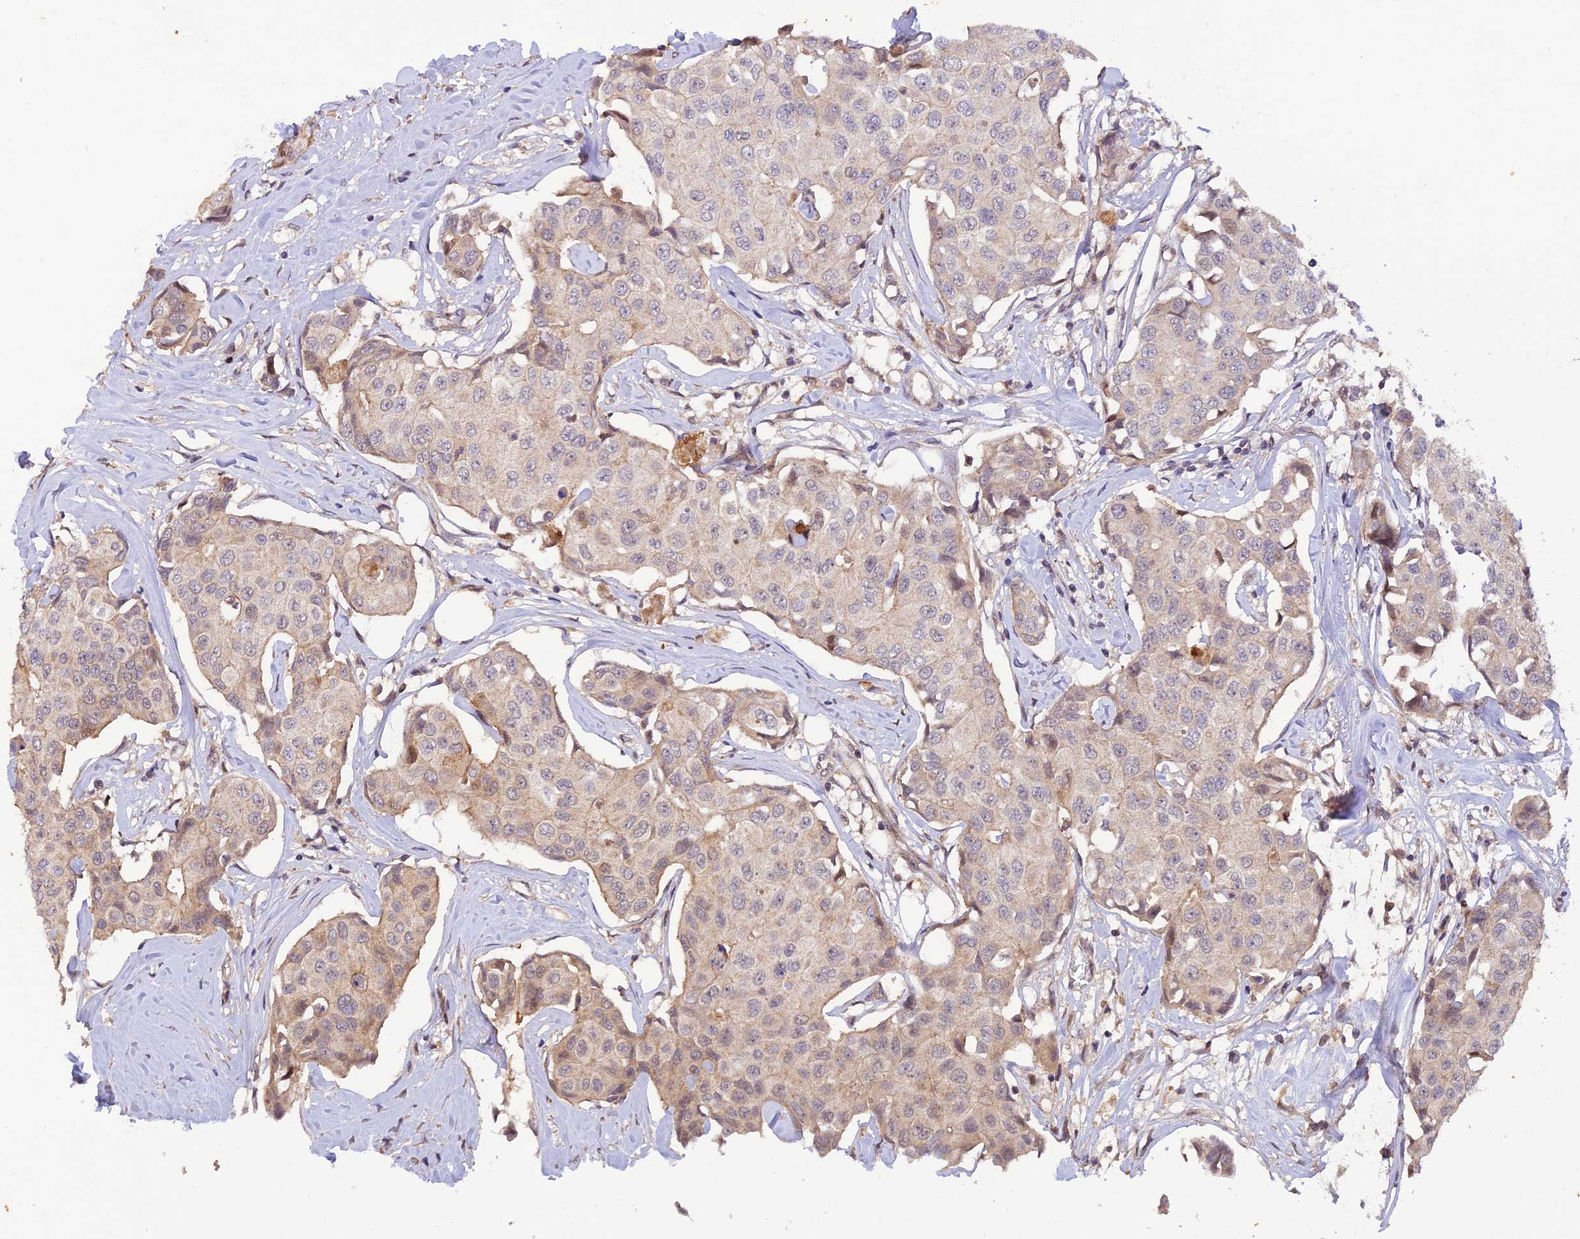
{"staining": {"intensity": "weak", "quantity": "<25%", "location": "cytoplasmic/membranous"}, "tissue": "breast cancer", "cell_type": "Tumor cells", "image_type": "cancer", "snomed": [{"axis": "morphology", "description": "Duct carcinoma"}, {"axis": "topography", "description": "Breast"}], "caption": "Tumor cells show no significant positivity in infiltrating ductal carcinoma (breast). (DAB IHC visualized using brightfield microscopy, high magnification).", "gene": "REV1", "patient": {"sex": "female", "age": 80}}